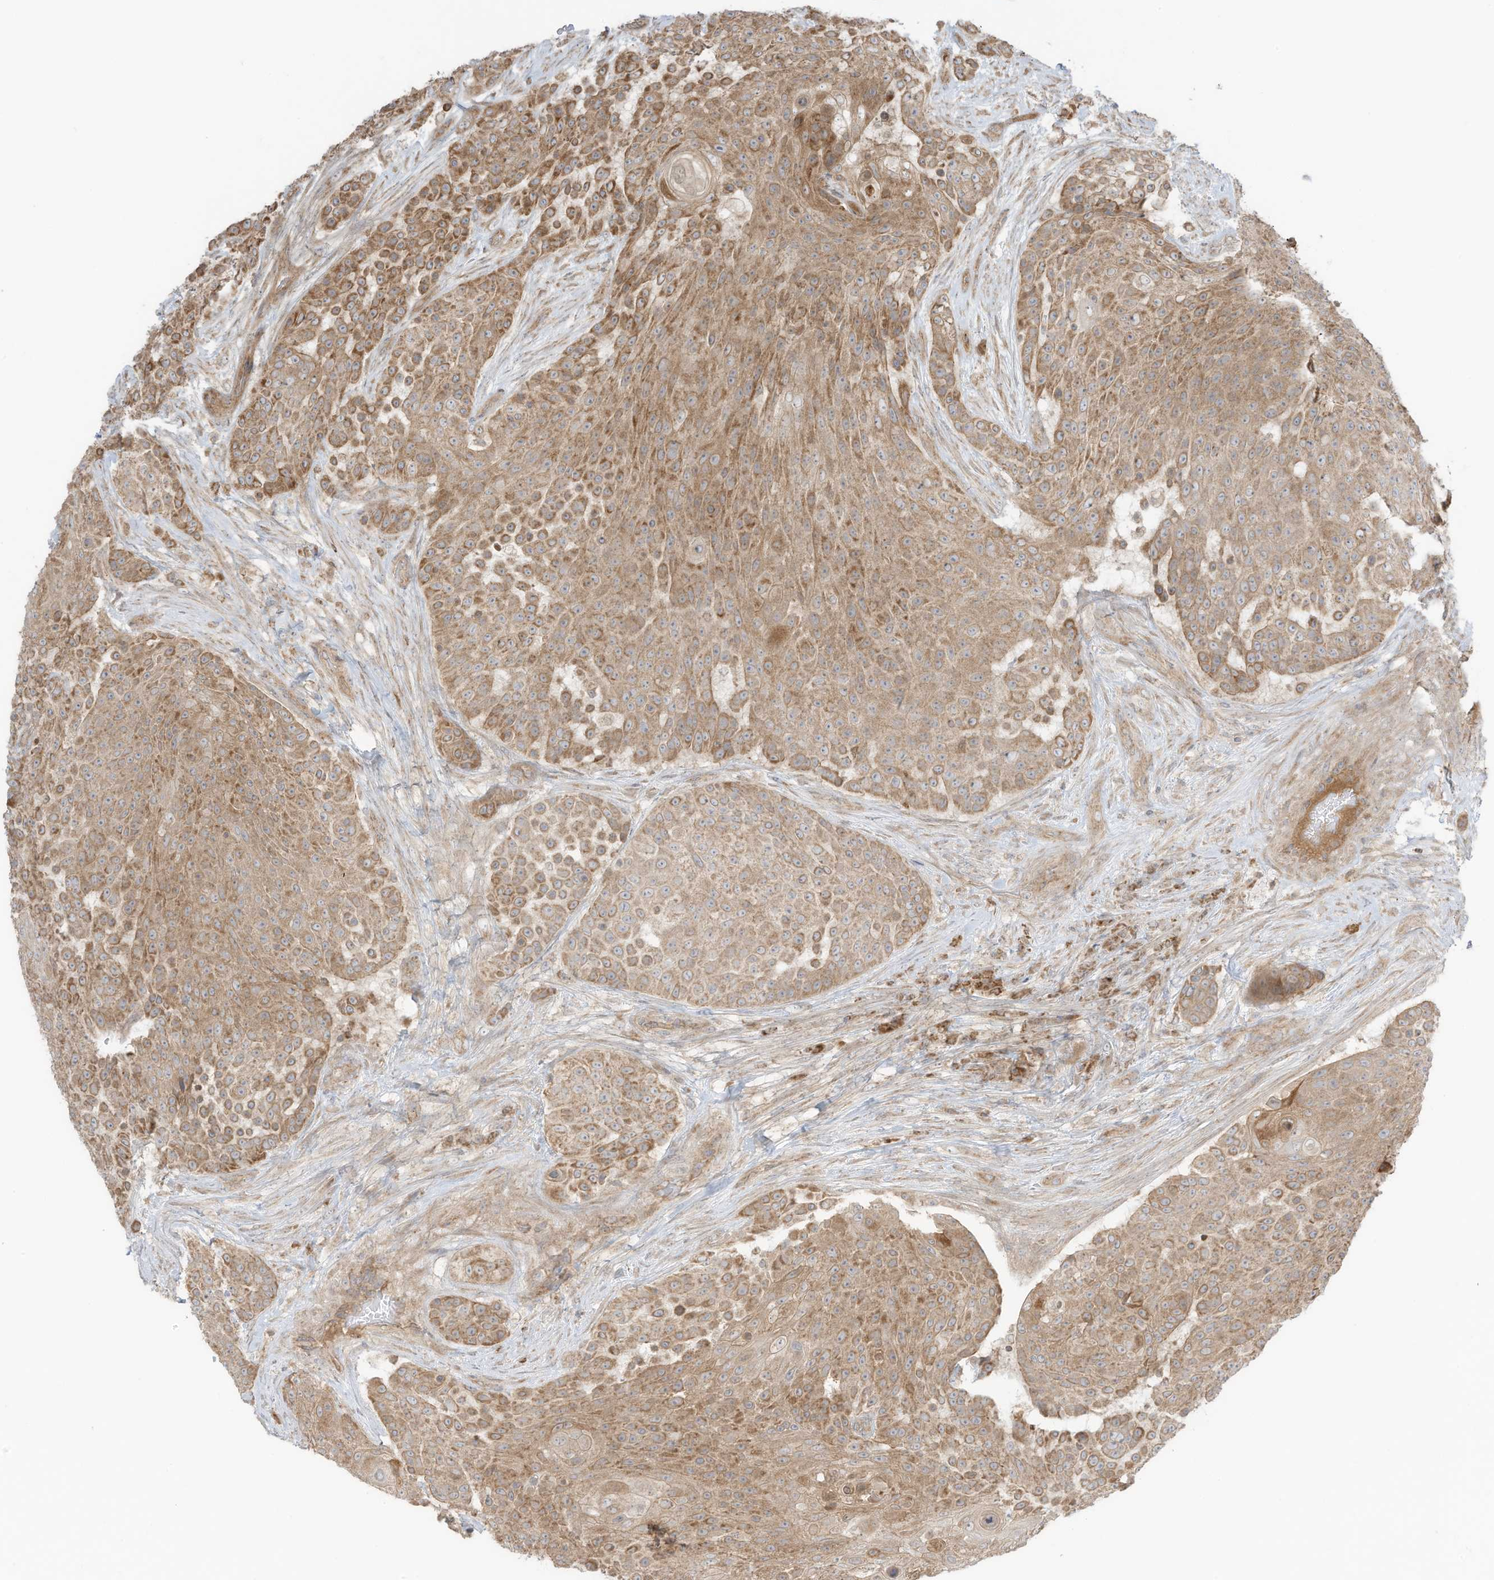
{"staining": {"intensity": "moderate", "quantity": ">75%", "location": "cytoplasmic/membranous"}, "tissue": "urothelial cancer", "cell_type": "Tumor cells", "image_type": "cancer", "snomed": [{"axis": "morphology", "description": "Urothelial carcinoma, High grade"}, {"axis": "topography", "description": "Urinary bladder"}], "caption": "There is medium levels of moderate cytoplasmic/membranous expression in tumor cells of urothelial cancer, as demonstrated by immunohistochemical staining (brown color).", "gene": "SLC25A12", "patient": {"sex": "female", "age": 63}}